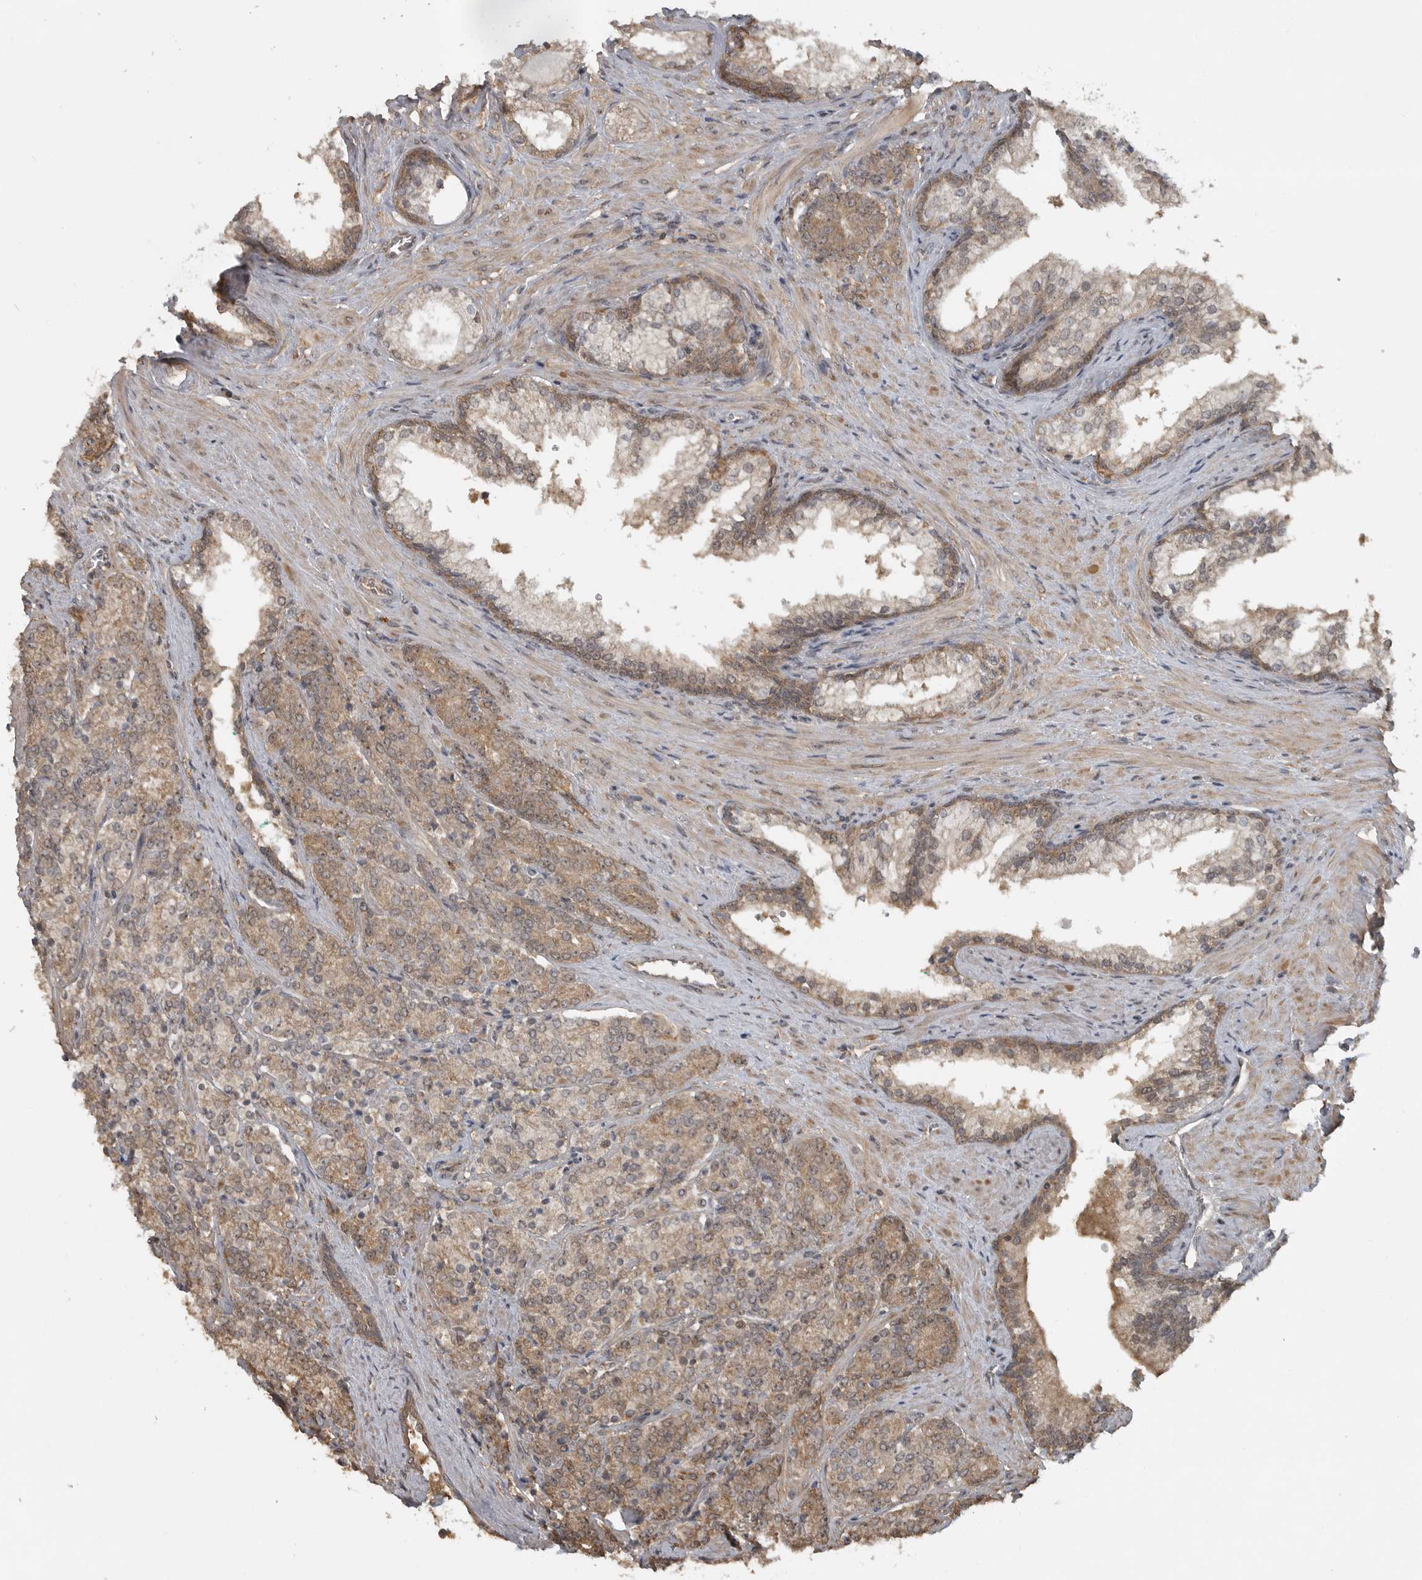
{"staining": {"intensity": "weak", "quantity": ">75%", "location": "cytoplasmic/membranous"}, "tissue": "prostate cancer", "cell_type": "Tumor cells", "image_type": "cancer", "snomed": [{"axis": "morphology", "description": "Adenocarcinoma, High grade"}, {"axis": "topography", "description": "Prostate"}], "caption": "A high-resolution photomicrograph shows immunohistochemistry (IHC) staining of prostate high-grade adenocarcinoma, which reveals weak cytoplasmic/membranous staining in approximately >75% of tumor cells.", "gene": "LLGL1", "patient": {"sex": "male", "age": 71}}